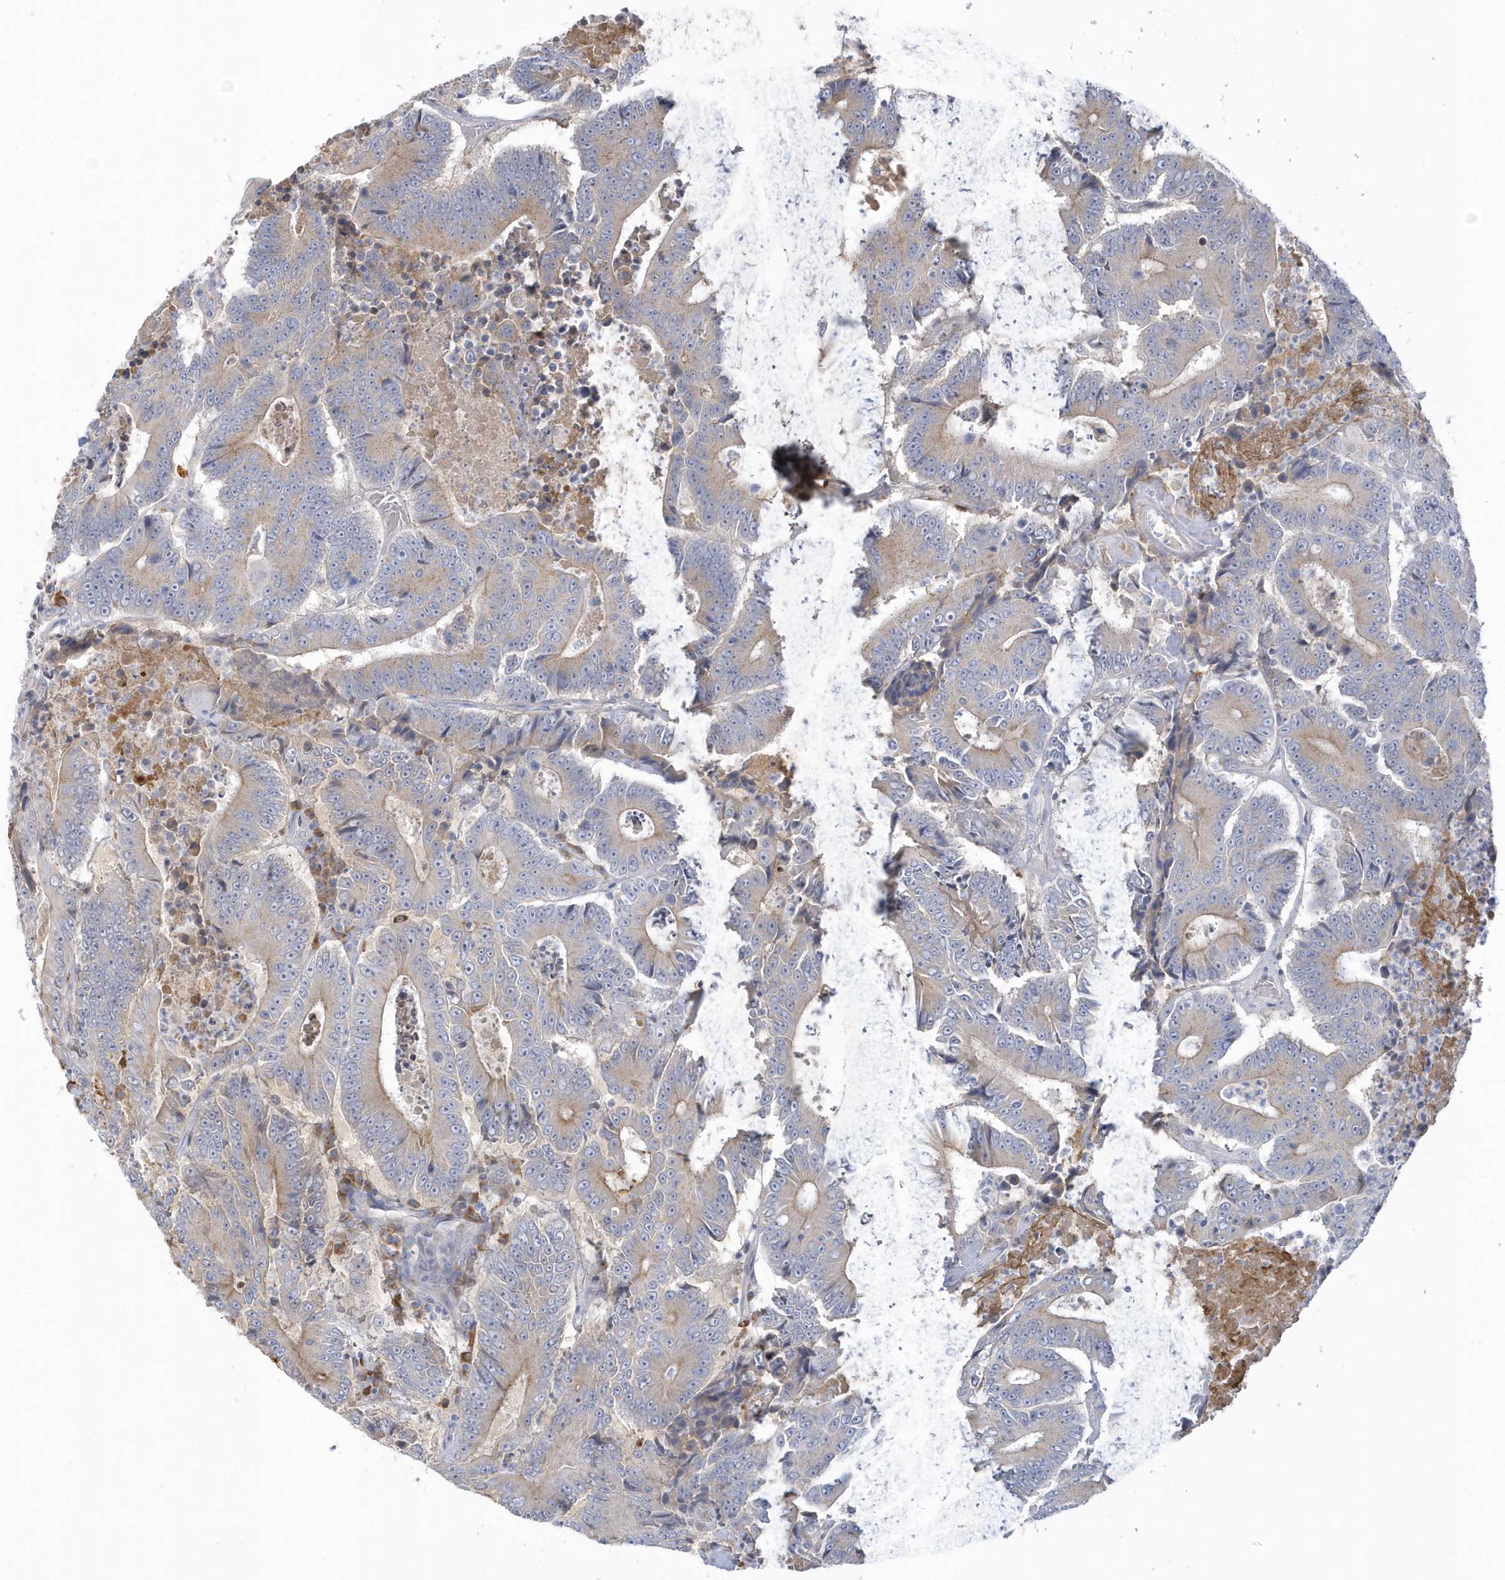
{"staining": {"intensity": "moderate", "quantity": "<25%", "location": "cytoplasmic/membranous"}, "tissue": "colorectal cancer", "cell_type": "Tumor cells", "image_type": "cancer", "snomed": [{"axis": "morphology", "description": "Adenocarcinoma, NOS"}, {"axis": "topography", "description": "Colon"}], "caption": "Immunohistochemical staining of human colorectal adenocarcinoma demonstrates moderate cytoplasmic/membranous protein staining in approximately <25% of tumor cells. (DAB IHC with brightfield microscopy, high magnification).", "gene": "SEMA3D", "patient": {"sex": "male", "age": 83}}